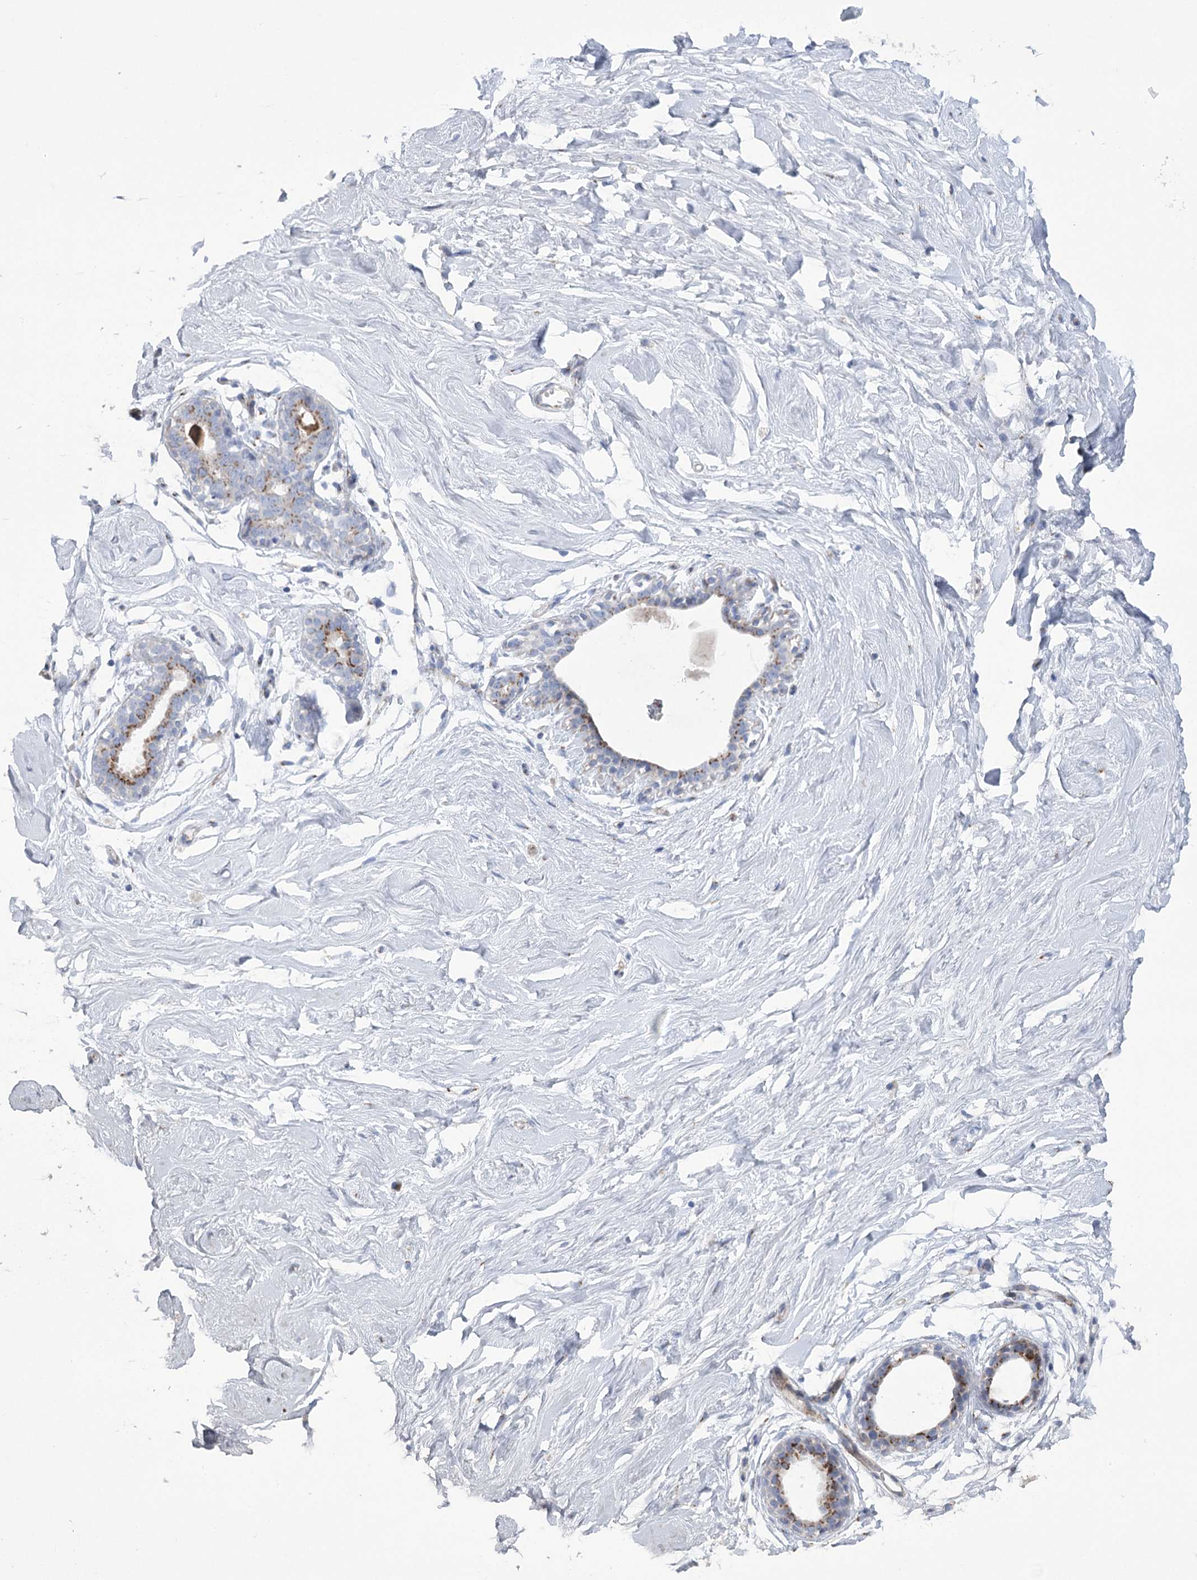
{"staining": {"intensity": "negative", "quantity": "none", "location": "none"}, "tissue": "breast", "cell_type": "Adipocytes", "image_type": "normal", "snomed": [{"axis": "morphology", "description": "Normal tissue, NOS"}, {"axis": "morphology", "description": "Adenoma, NOS"}, {"axis": "topography", "description": "Breast"}], "caption": "Immunohistochemistry (IHC) micrograph of unremarkable breast: breast stained with DAB (3,3'-diaminobenzidine) reveals no significant protein staining in adipocytes.", "gene": "NME7", "patient": {"sex": "female", "age": 23}}